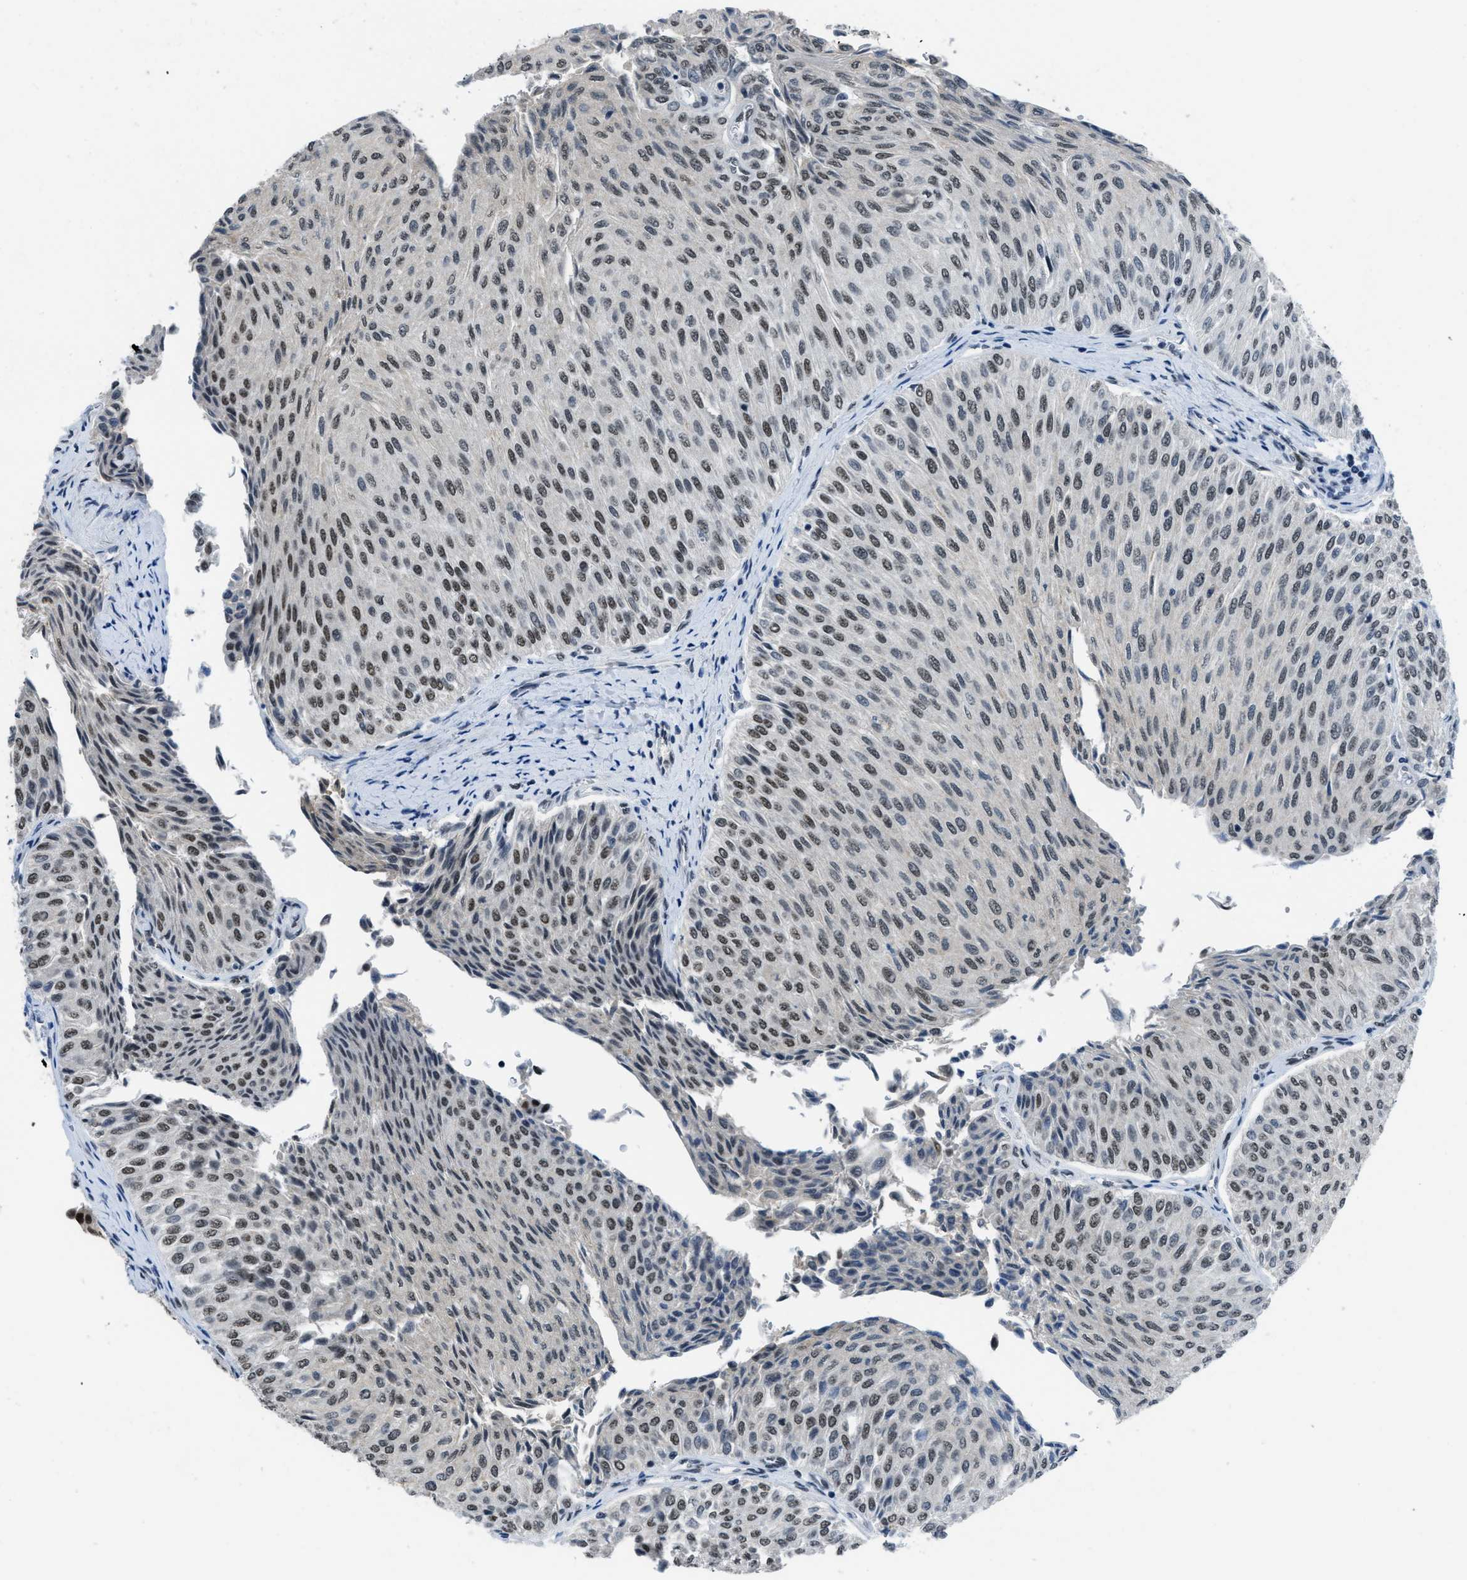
{"staining": {"intensity": "weak", "quantity": ">75%", "location": "nuclear"}, "tissue": "urothelial cancer", "cell_type": "Tumor cells", "image_type": "cancer", "snomed": [{"axis": "morphology", "description": "Urothelial carcinoma, Low grade"}, {"axis": "topography", "description": "Urinary bladder"}], "caption": "This is an image of IHC staining of urothelial cancer, which shows weak staining in the nuclear of tumor cells.", "gene": "GATAD2B", "patient": {"sex": "male", "age": 78}}